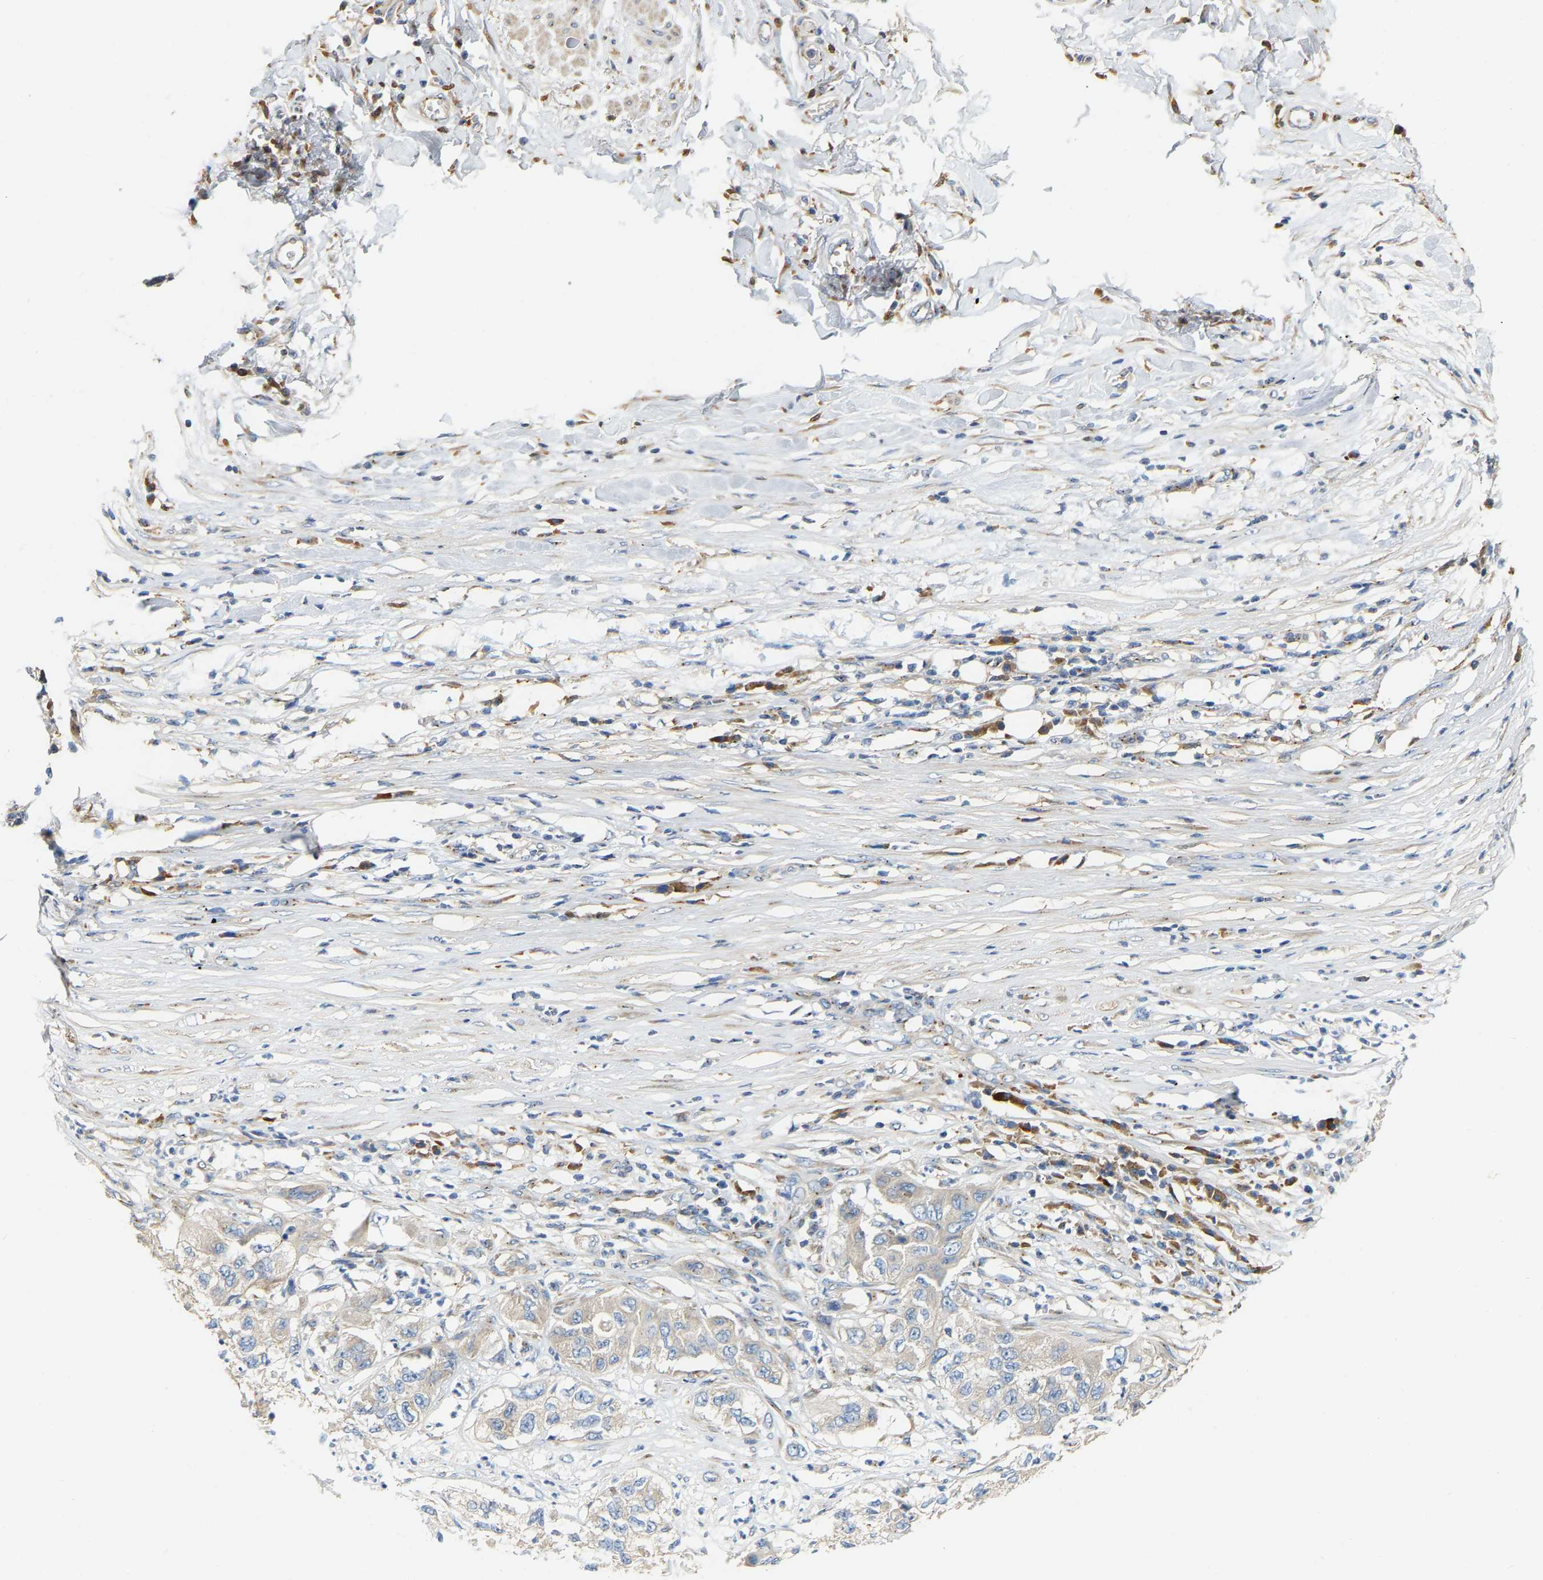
{"staining": {"intensity": "weak", "quantity": ">75%", "location": "cytoplasmic/membranous"}, "tissue": "pancreatic cancer", "cell_type": "Tumor cells", "image_type": "cancer", "snomed": [{"axis": "morphology", "description": "Adenocarcinoma, NOS"}, {"axis": "topography", "description": "Pancreas"}], "caption": "Protein expression analysis of adenocarcinoma (pancreatic) displays weak cytoplasmic/membranous positivity in about >75% of tumor cells.", "gene": "PCNT", "patient": {"sex": "female", "age": 78}}